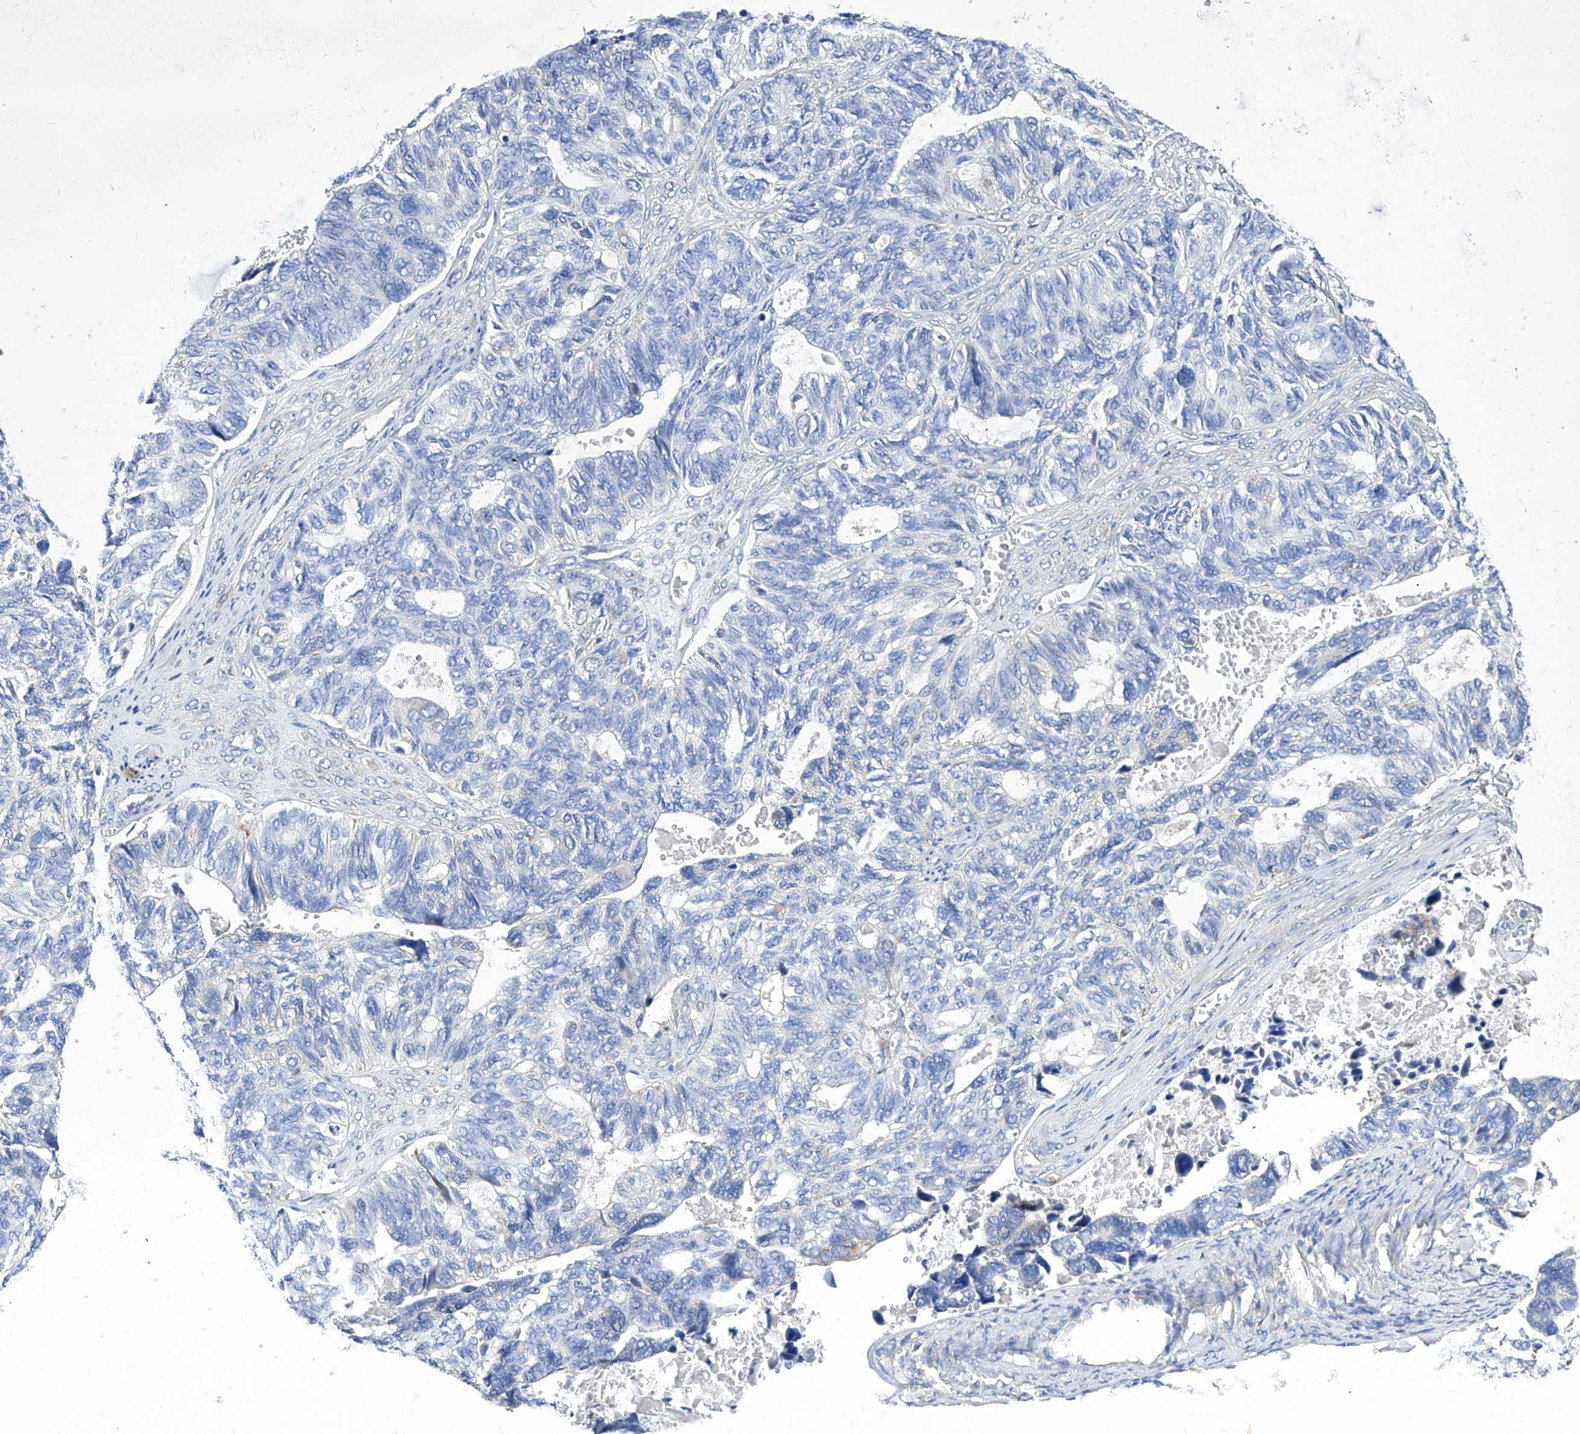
{"staining": {"intensity": "negative", "quantity": "none", "location": "none"}, "tissue": "ovarian cancer", "cell_type": "Tumor cells", "image_type": "cancer", "snomed": [{"axis": "morphology", "description": "Cystadenocarcinoma, serous, NOS"}, {"axis": "topography", "description": "Ovary"}], "caption": "The immunohistochemistry micrograph has no significant expression in tumor cells of ovarian cancer (serous cystadenocarcinoma) tissue.", "gene": "HRNR", "patient": {"sex": "female", "age": 79}}